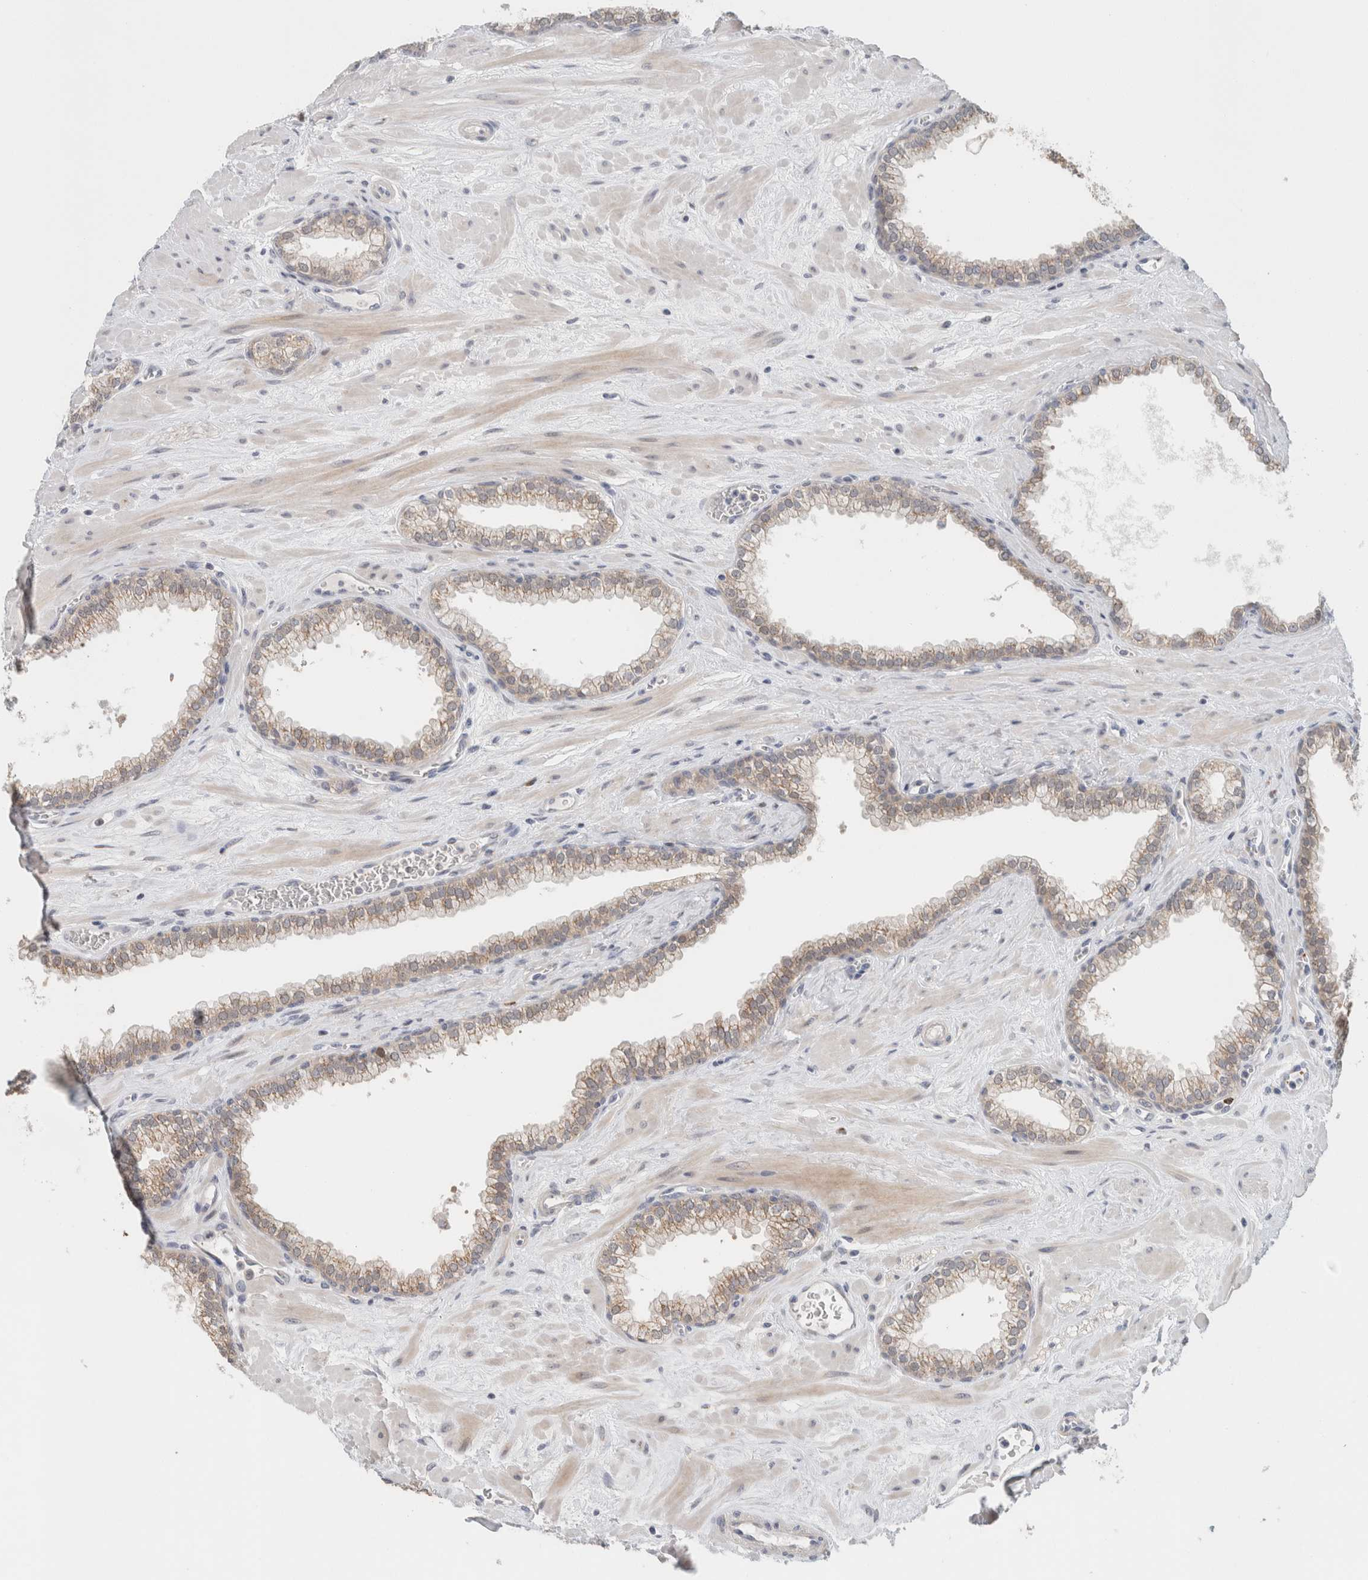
{"staining": {"intensity": "weak", "quantity": ">75%", "location": "cytoplasmic/membranous"}, "tissue": "prostate", "cell_type": "Glandular cells", "image_type": "normal", "snomed": [{"axis": "morphology", "description": "Normal tissue, NOS"}, {"axis": "morphology", "description": "Urothelial carcinoma, Low grade"}, {"axis": "topography", "description": "Urinary bladder"}, {"axis": "topography", "description": "Prostate"}], "caption": "A low amount of weak cytoplasmic/membranous staining is seen in approximately >75% of glandular cells in benign prostate.", "gene": "CRAT", "patient": {"sex": "male", "age": 60}}